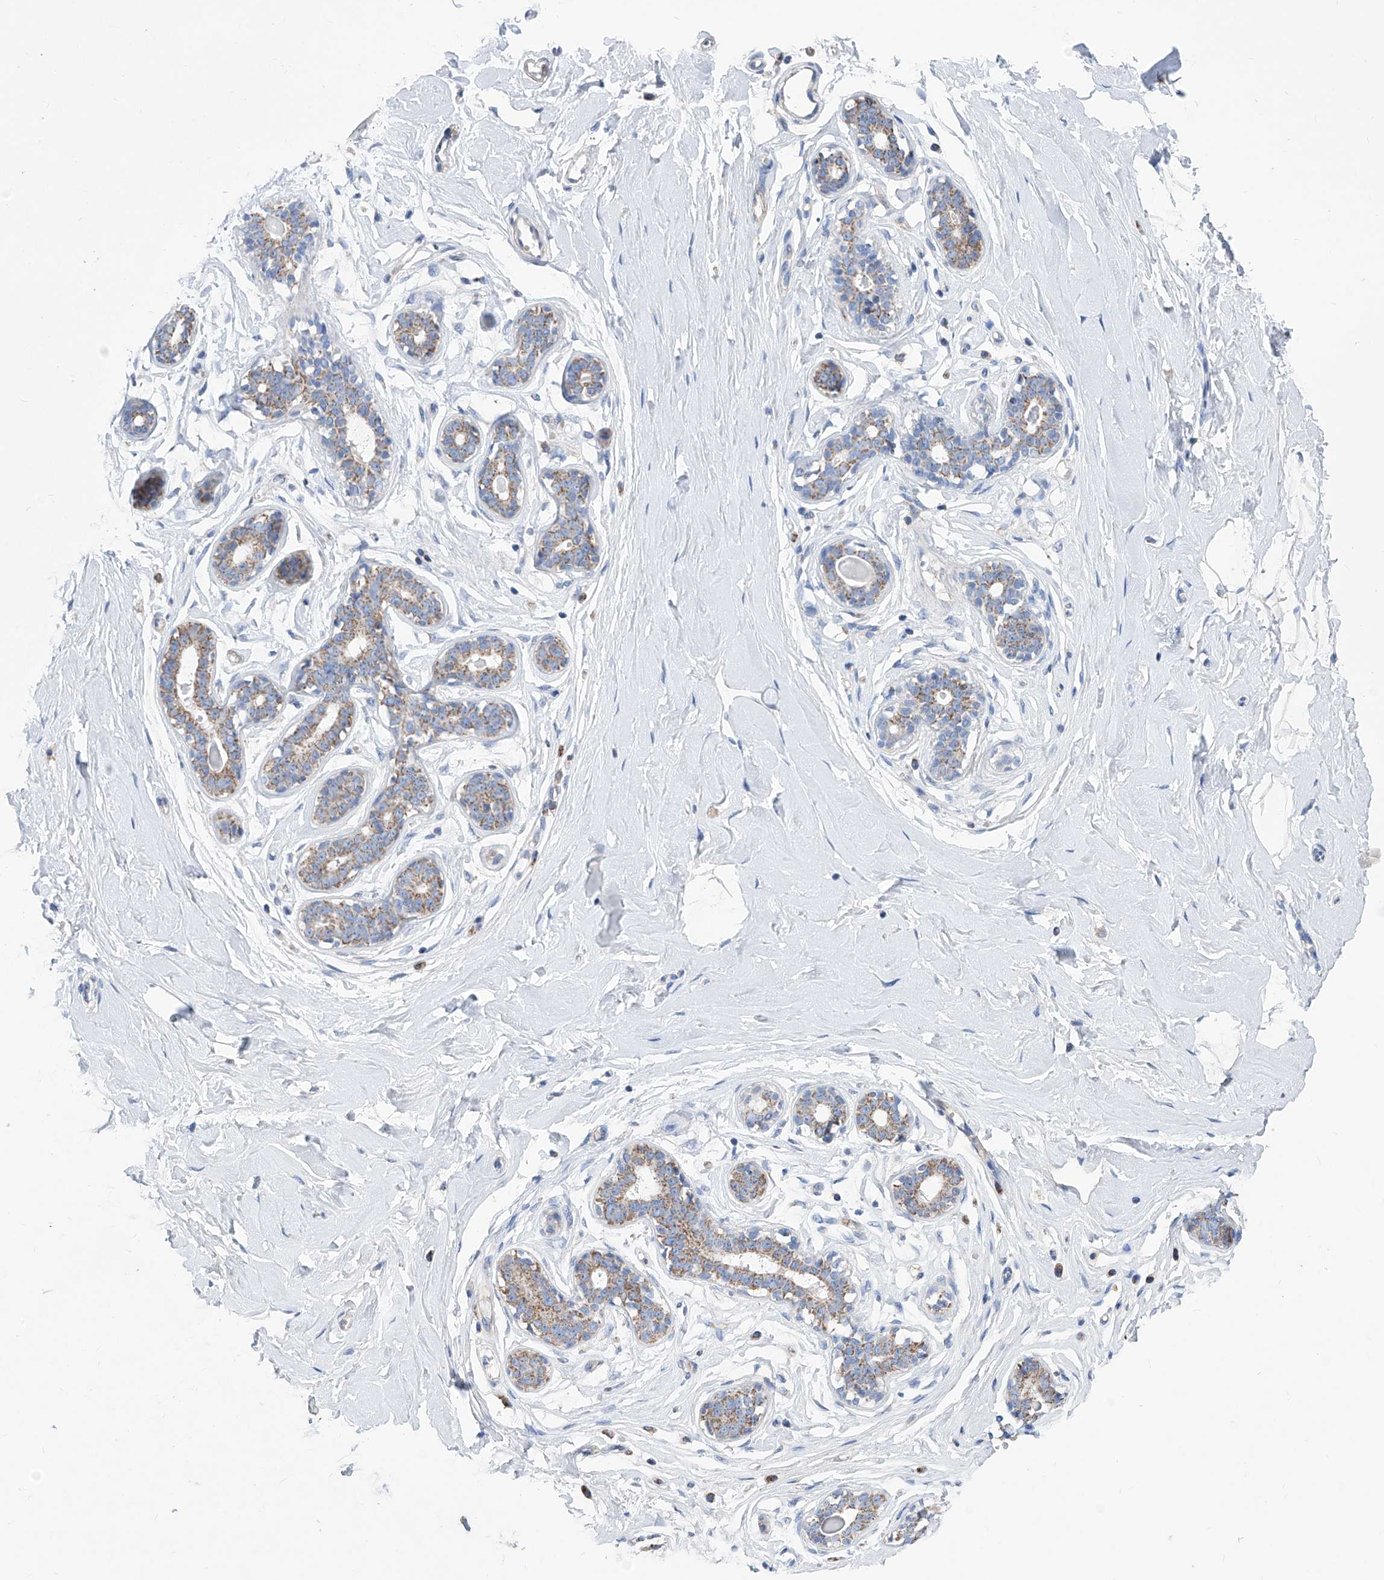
{"staining": {"intensity": "negative", "quantity": "none", "location": "none"}, "tissue": "breast", "cell_type": "Adipocytes", "image_type": "normal", "snomed": [{"axis": "morphology", "description": "Normal tissue, NOS"}, {"axis": "morphology", "description": "Adenoma, NOS"}, {"axis": "topography", "description": "Breast"}], "caption": "Breast was stained to show a protein in brown. There is no significant expression in adipocytes.", "gene": "SRBD1", "patient": {"sex": "female", "age": 23}}